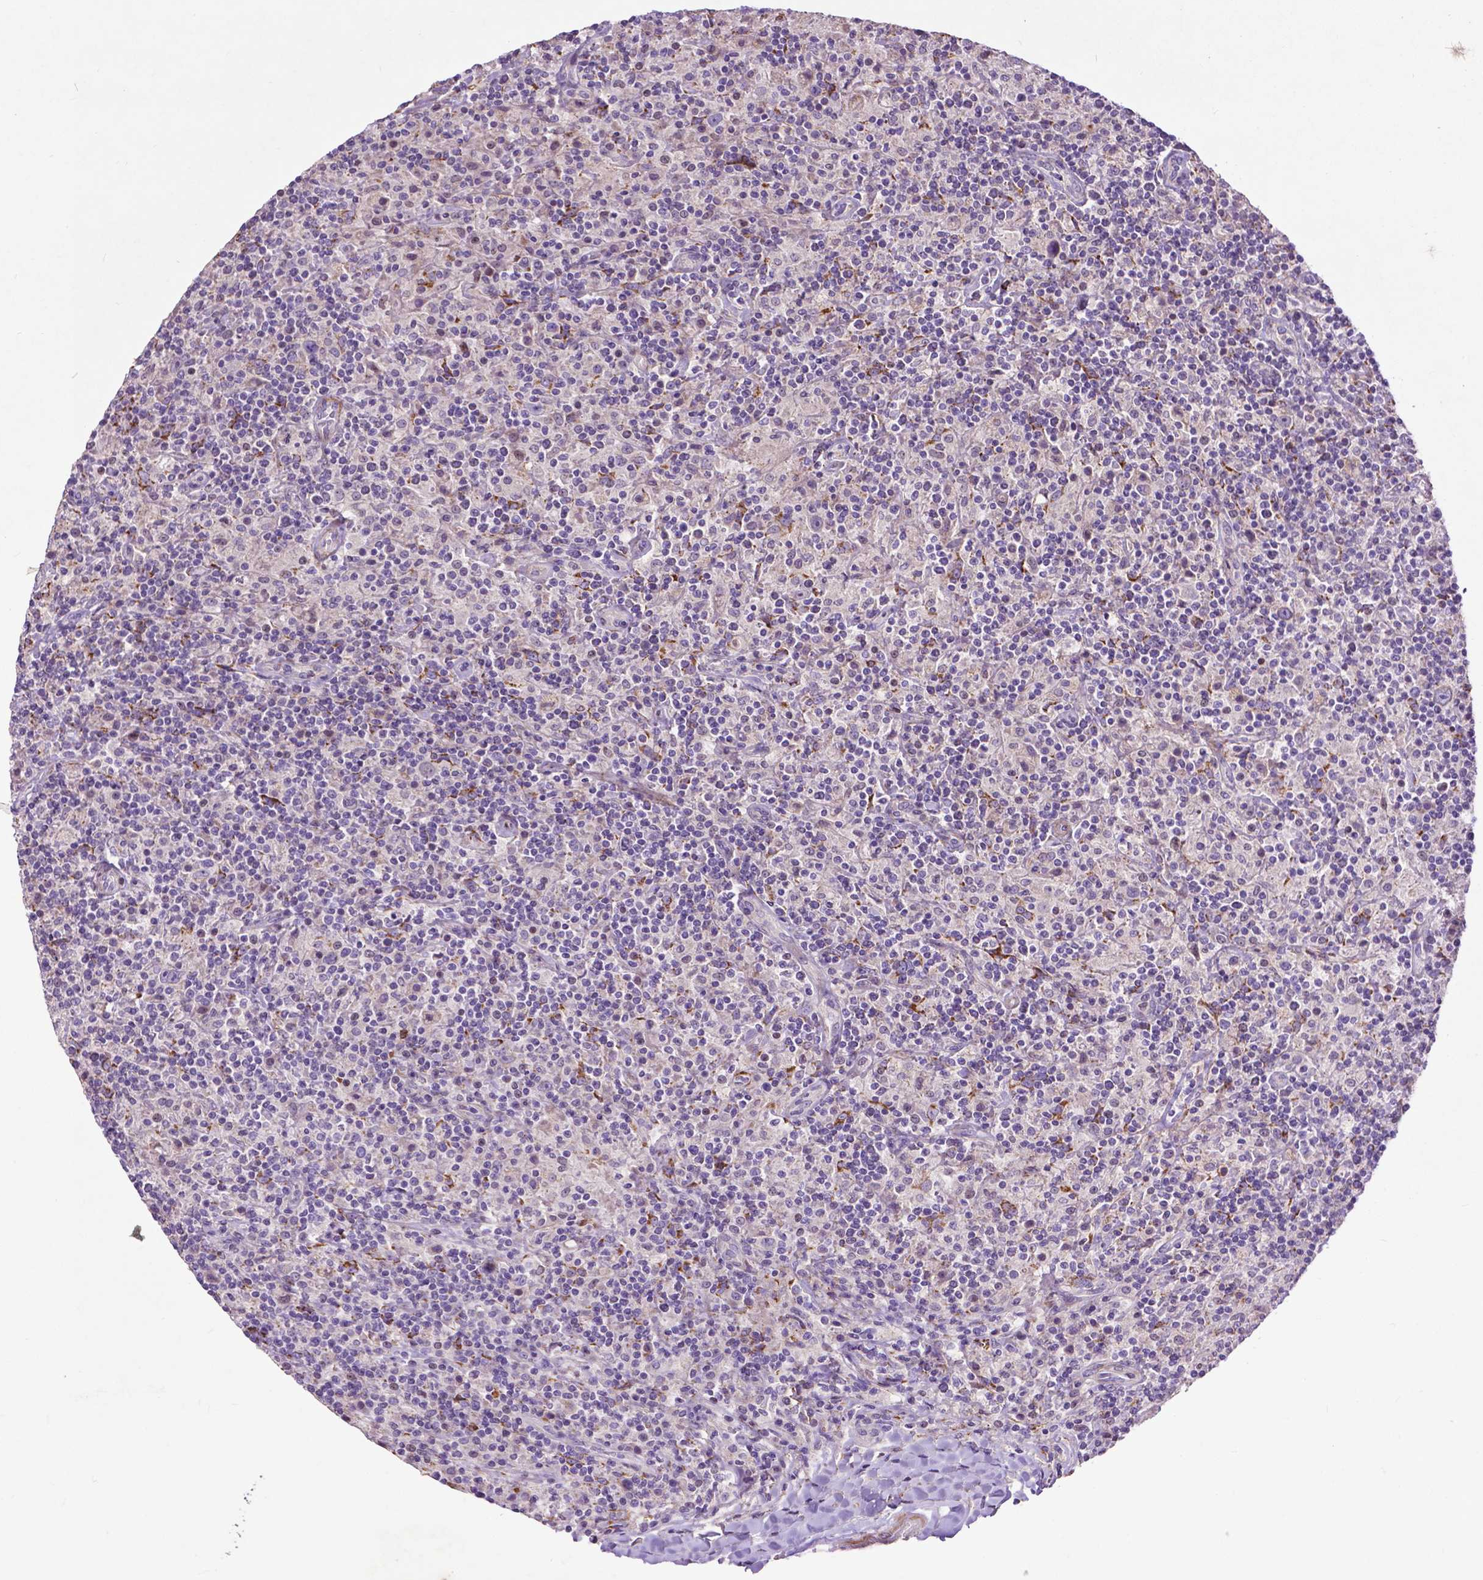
{"staining": {"intensity": "negative", "quantity": "none", "location": "none"}, "tissue": "lymphoma", "cell_type": "Tumor cells", "image_type": "cancer", "snomed": [{"axis": "morphology", "description": "Hodgkin's disease, NOS"}, {"axis": "topography", "description": "Lymph node"}], "caption": "Immunohistochemistry (IHC) micrograph of lymphoma stained for a protein (brown), which reveals no staining in tumor cells. (Brightfield microscopy of DAB IHC at high magnification).", "gene": "THEGL", "patient": {"sex": "male", "age": 70}}